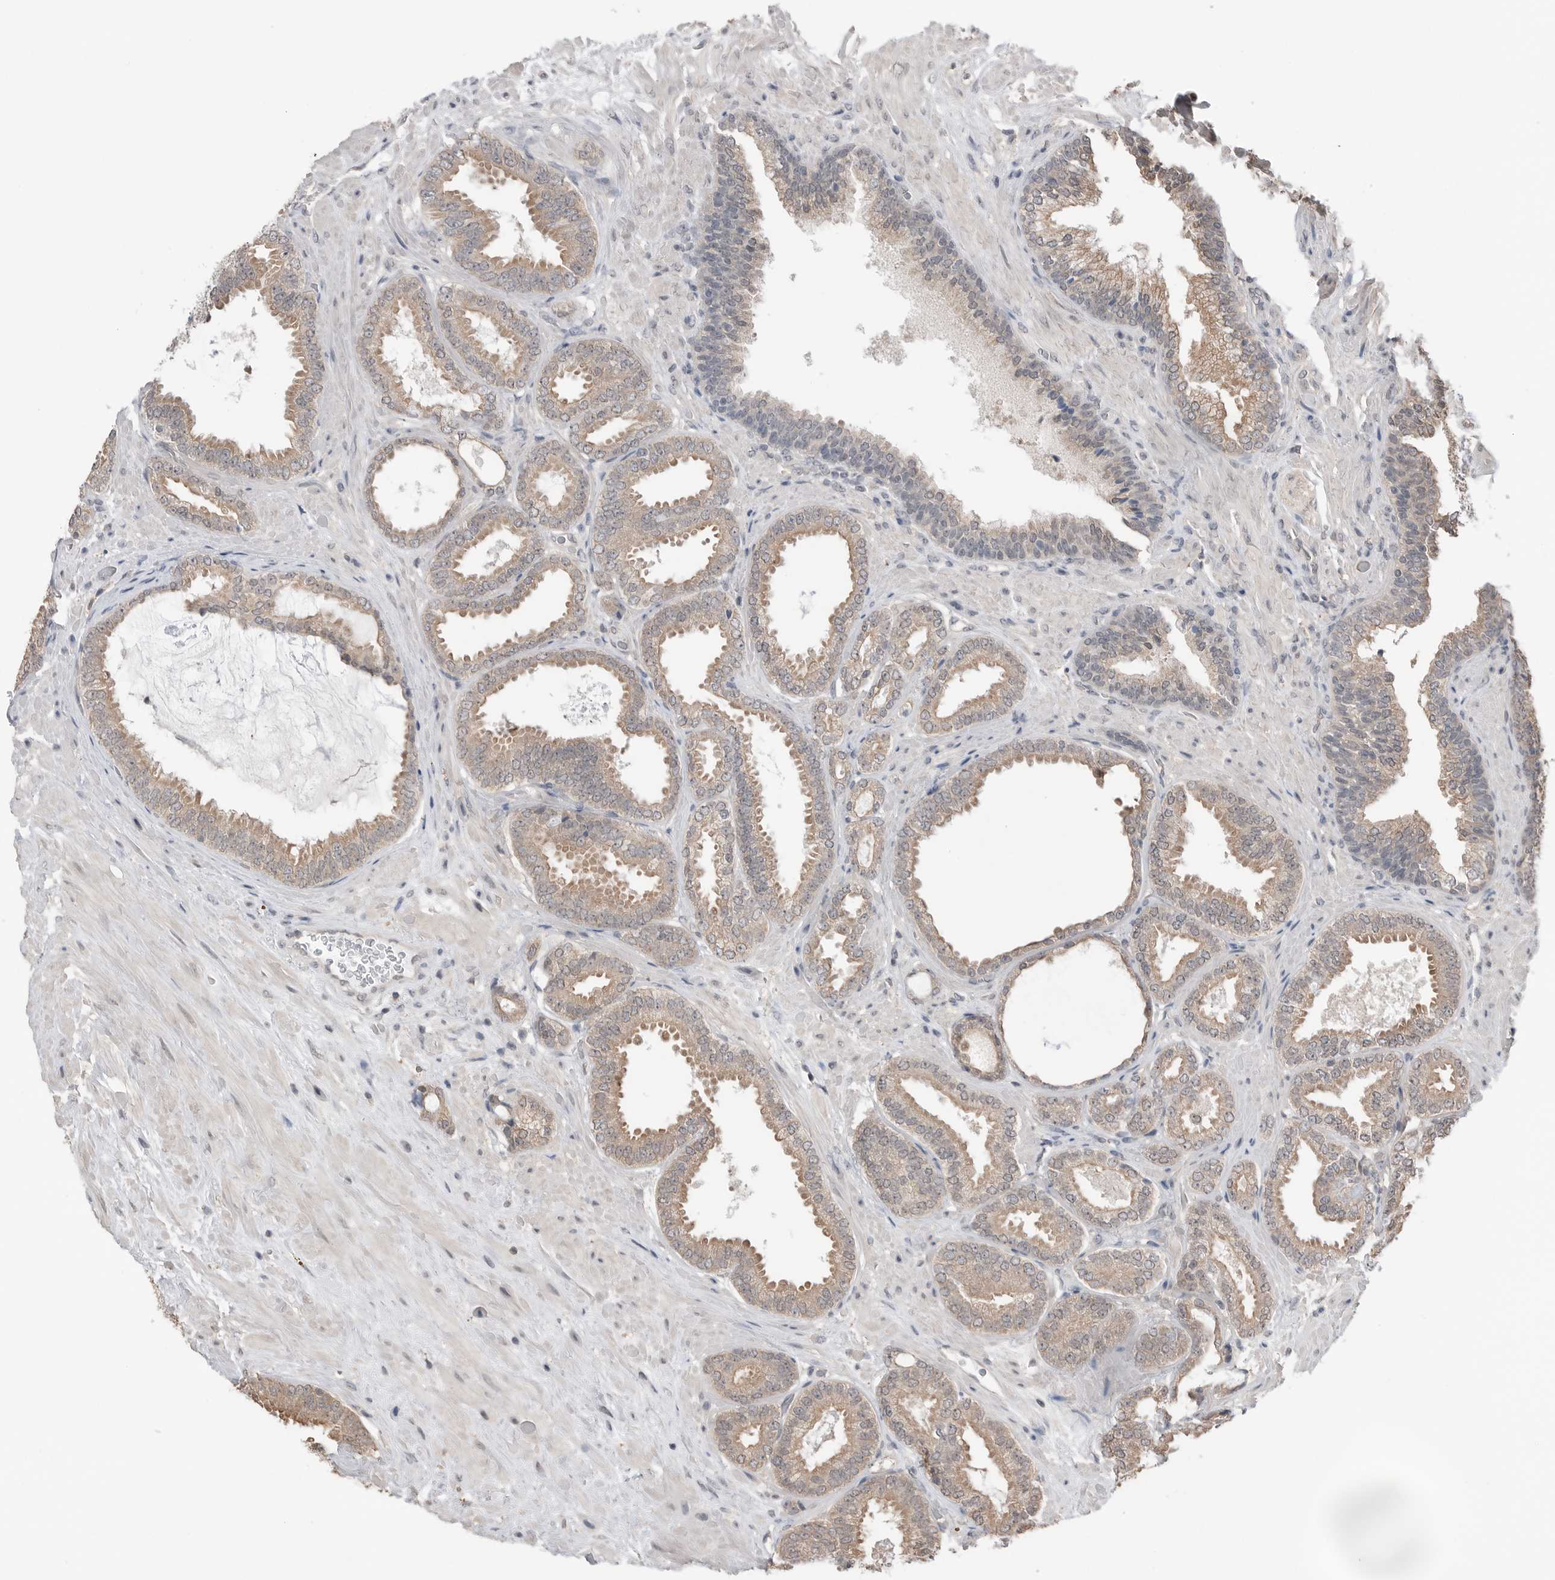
{"staining": {"intensity": "weak", "quantity": ">75%", "location": "cytoplasmic/membranous"}, "tissue": "prostate cancer", "cell_type": "Tumor cells", "image_type": "cancer", "snomed": [{"axis": "morphology", "description": "Adenocarcinoma, Low grade"}, {"axis": "topography", "description": "Prostate"}], "caption": "DAB (3,3'-diaminobenzidine) immunohistochemical staining of low-grade adenocarcinoma (prostate) demonstrates weak cytoplasmic/membranous protein positivity in approximately >75% of tumor cells.", "gene": "PEAK1", "patient": {"sex": "male", "age": 71}}